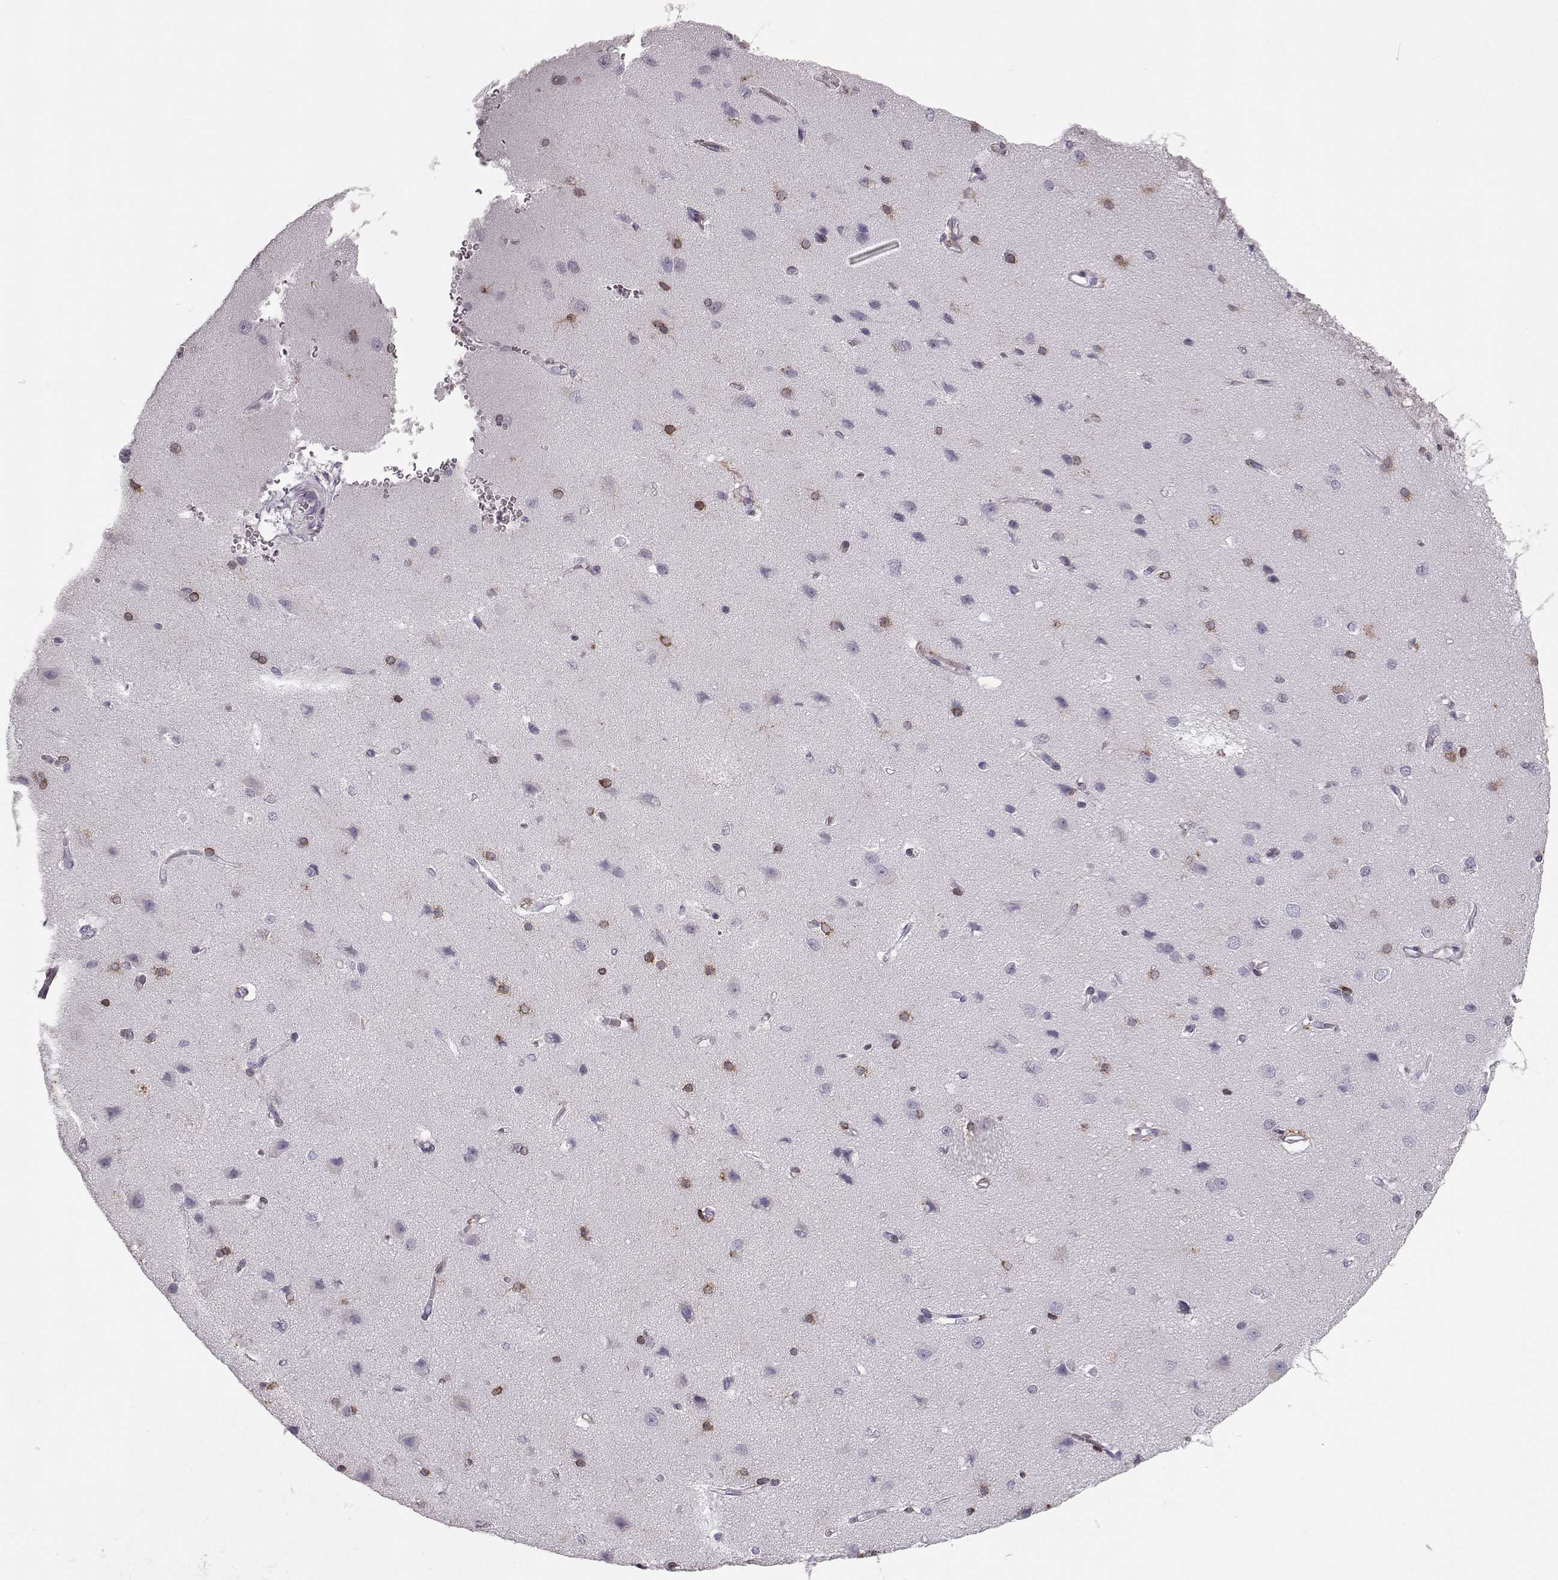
{"staining": {"intensity": "negative", "quantity": "none", "location": "none"}, "tissue": "cerebral cortex", "cell_type": "Endothelial cells", "image_type": "normal", "snomed": [{"axis": "morphology", "description": "Normal tissue, NOS"}, {"axis": "topography", "description": "Cerebral cortex"}], "caption": "Cerebral cortex was stained to show a protein in brown. There is no significant positivity in endothelial cells. (Stains: DAB immunohistochemistry with hematoxylin counter stain, Microscopy: brightfield microscopy at high magnification).", "gene": "ELOVL5", "patient": {"sex": "male", "age": 37}}